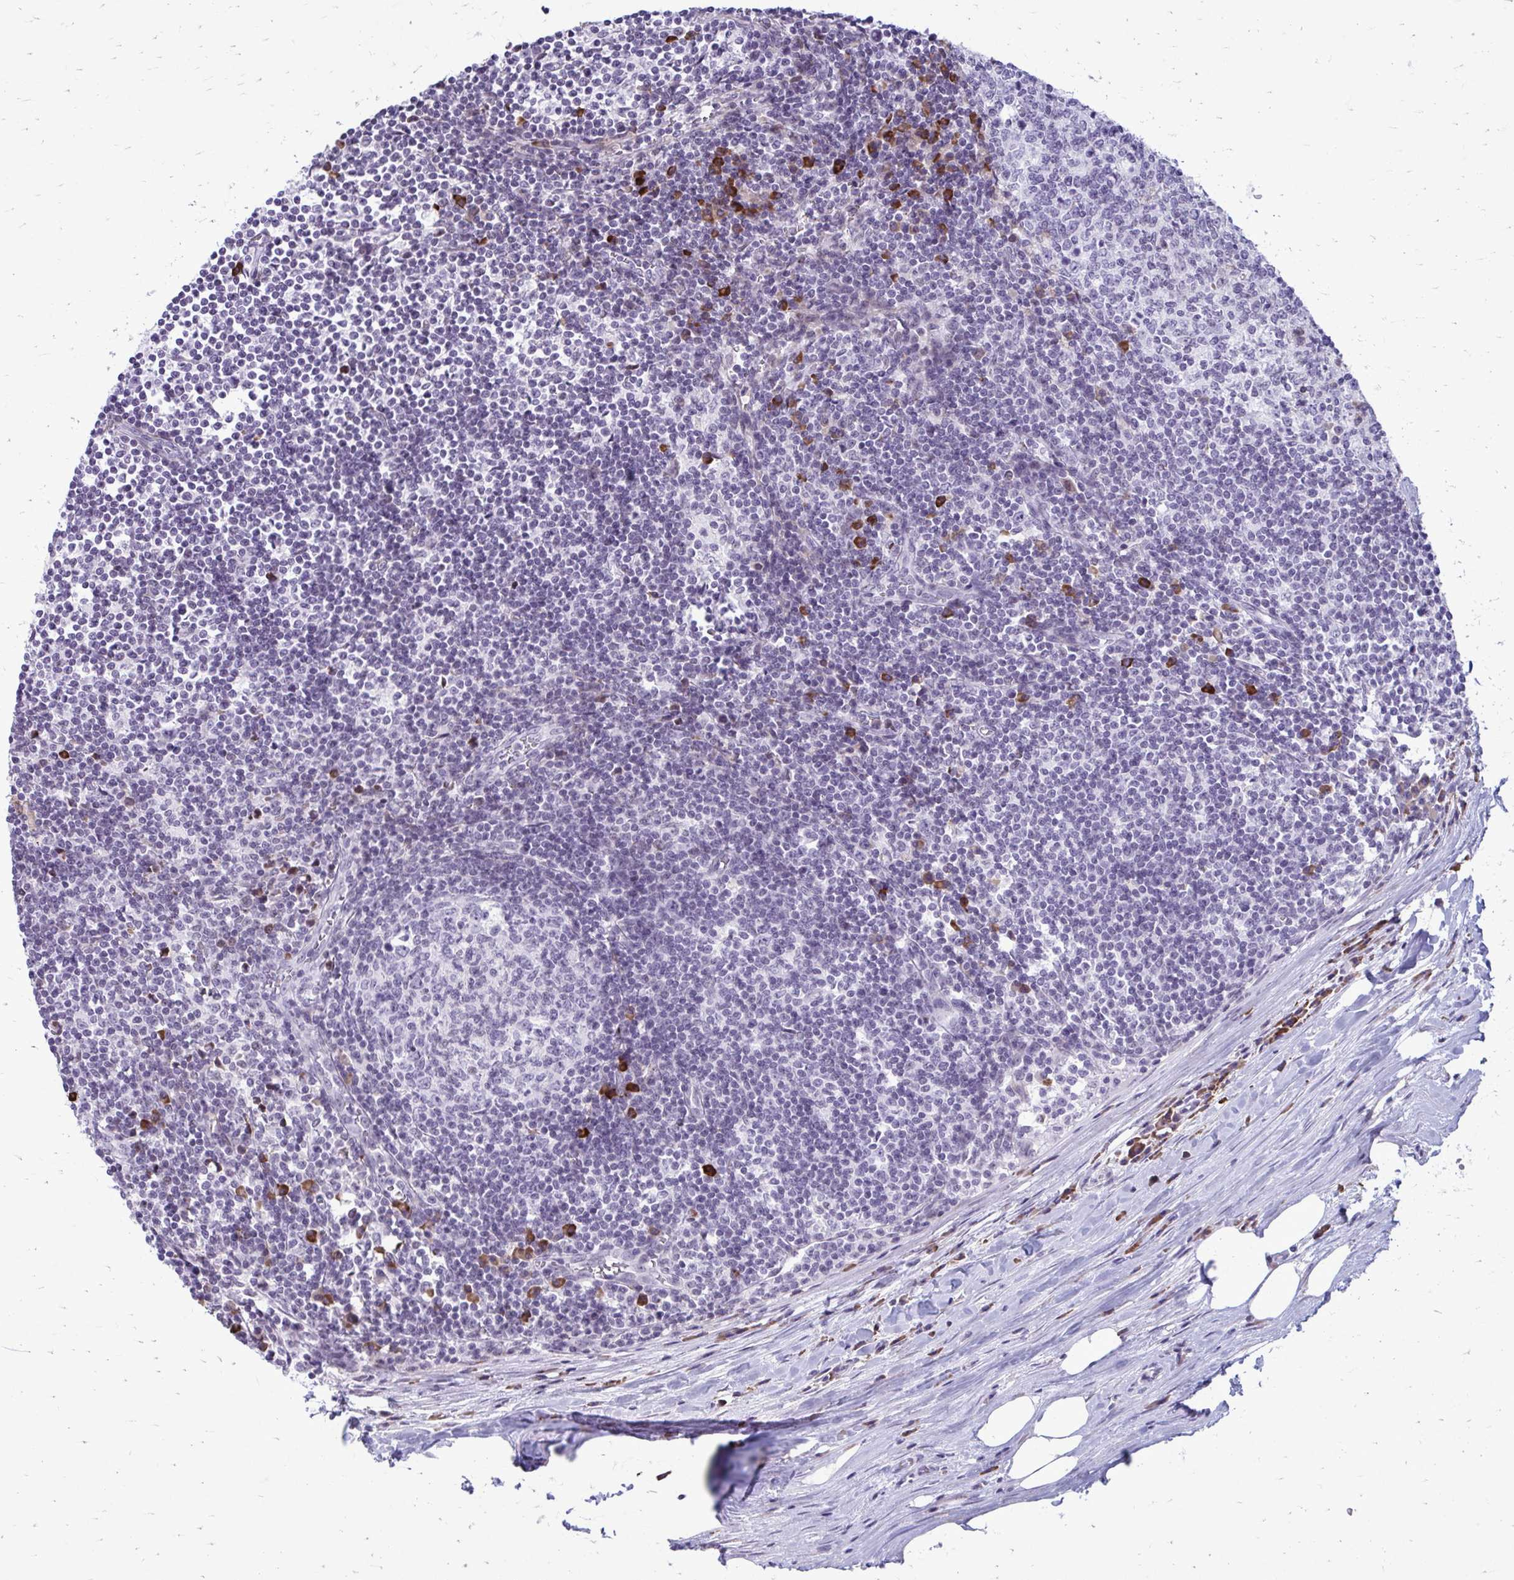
{"staining": {"intensity": "negative", "quantity": "none", "location": "none"}, "tissue": "lymph node", "cell_type": "Germinal center cells", "image_type": "normal", "snomed": [{"axis": "morphology", "description": "Normal tissue, NOS"}, {"axis": "topography", "description": "Lymph node"}], "caption": "Lymph node was stained to show a protein in brown. There is no significant staining in germinal center cells. Nuclei are stained in blue.", "gene": "PROSER1", "patient": {"sex": "male", "age": 67}}